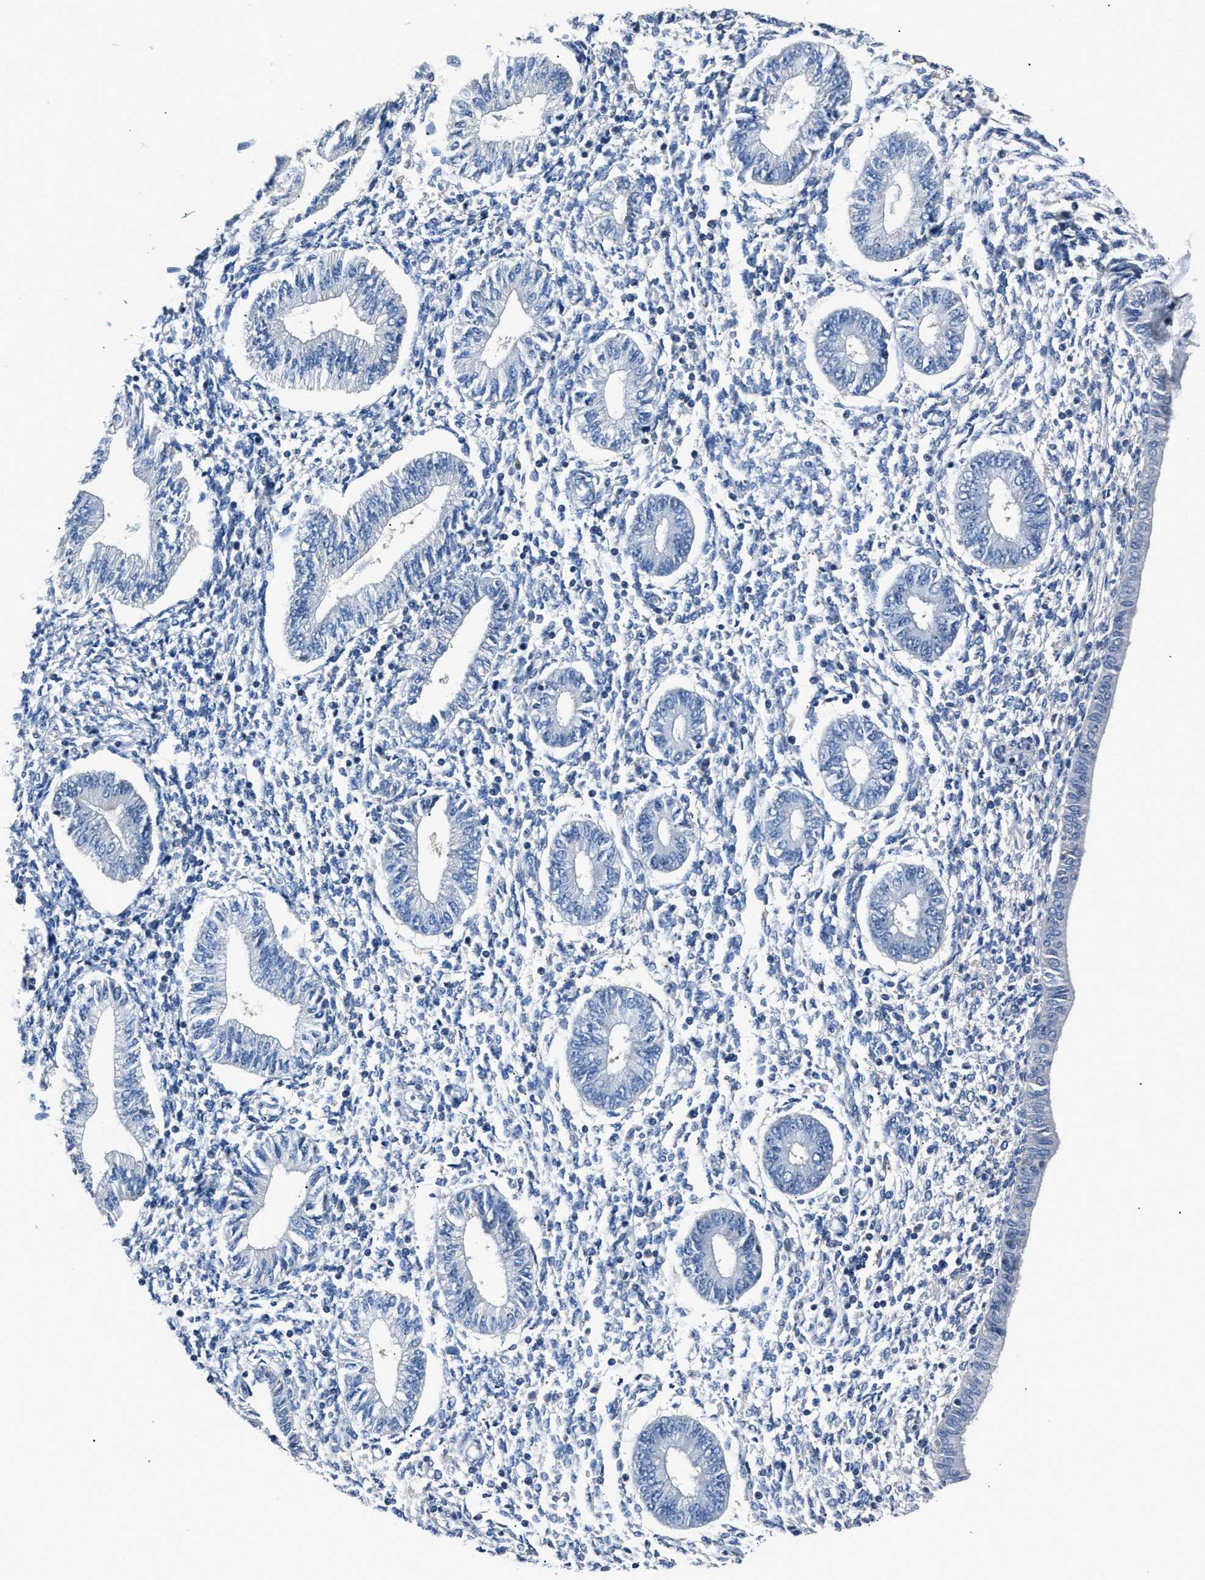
{"staining": {"intensity": "negative", "quantity": "none", "location": "none"}, "tissue": "endometrium", "cell_type": "Cells in endometrial stroma", "image_type": "normal", "snomed": [{"axis": "morphology", "description": "Normal tissue, NOS"}, {"axis": "topography", "description": "Endometrium"}], "caption": "Immunohistochemistry (IHC) image of benign human endometrium stained for a protein (brown), which exhibits no expression in cells in endometrial stroma. Nuclei are stained in blue.", "gene": "DNAJC24", "patient": {"sex": "female", "age": 50}}